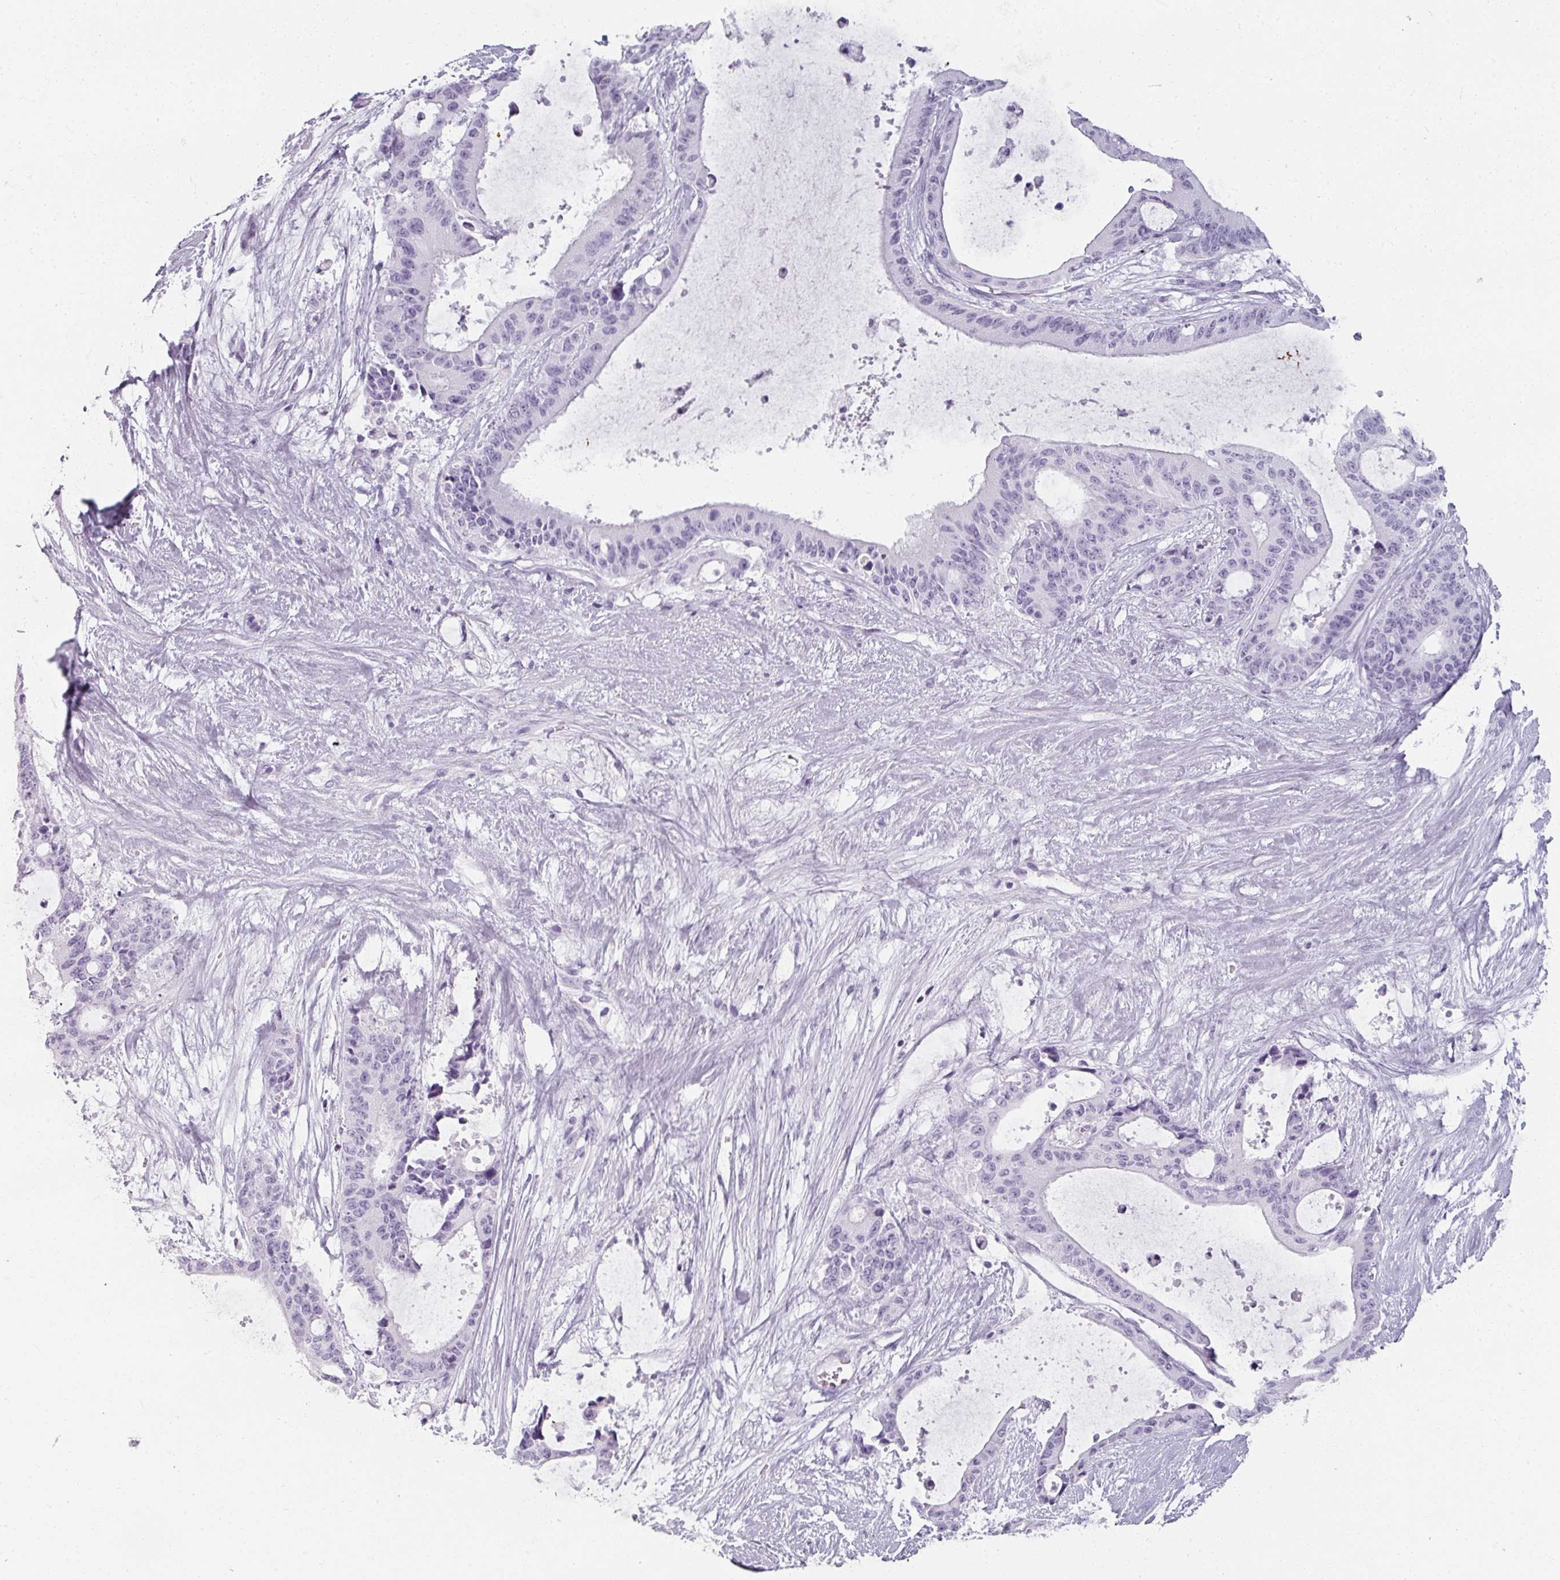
{"staining": {"intensity": "negative", "quantity": "none", "location": "none"}, "tissue": "liver cancer", "cell_type": "Tumor cells", "image_type": "cancer", "snomed": [{"axis": "morphology", "description": "Normal tissue, NOS"}, {"axis": "morphology", "description": "Cholangiocarcinoma"}, {"axis": "topography", "description": "Liver"}, {"axis": "topography", "description": "Peripheral nerve tissue"}], "caption": "IHC of liver cancer (cholangiocarcinoma) exhibits no positivity in tumor cells.", "gene": "REG3G", "patient": {"sex": "female", "age": 73}}